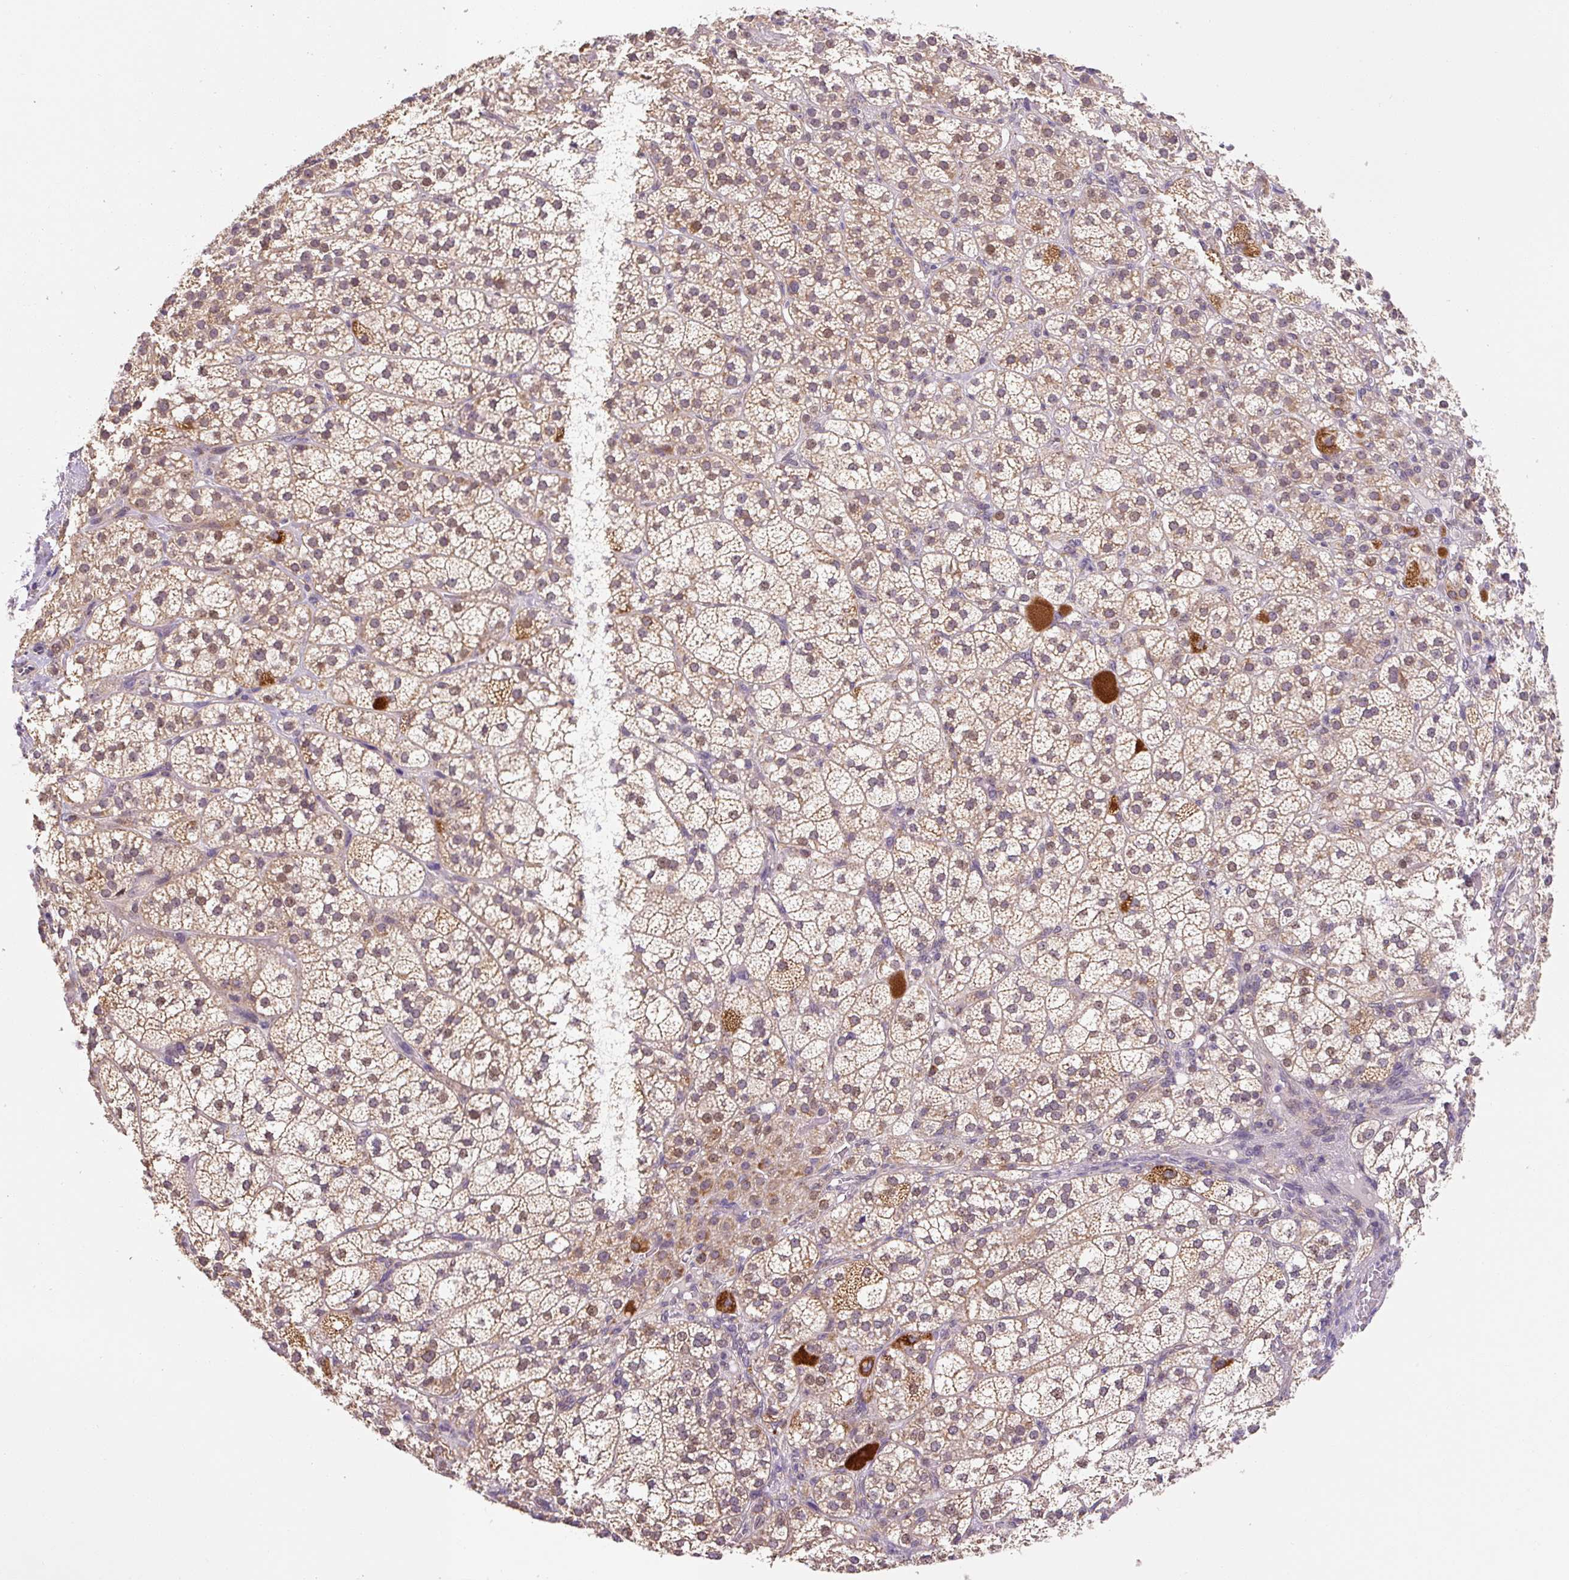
{"staining": {"intensity": "moderate", "quantity": ">75%", "location": "cytoplasmic/membranous"}, "tissue": "adrenal gland", "cell_type": "Glandular cells", "image_type": "normal", "snomed": [{"axis": "morphology", "description": "Normal tissue, NOS"}, {"axis": "topography", "description": "Adrenal gland"}], "caption": "A photomicrograph showing moderate cytoplasmic/membranous expression in approximately >75% of glandular cells in normal adrenal gland, as visualized by brown immunohistochemical staining.", "gene": "MFSD9", "patient": {"sex": "female", "age": 60}}